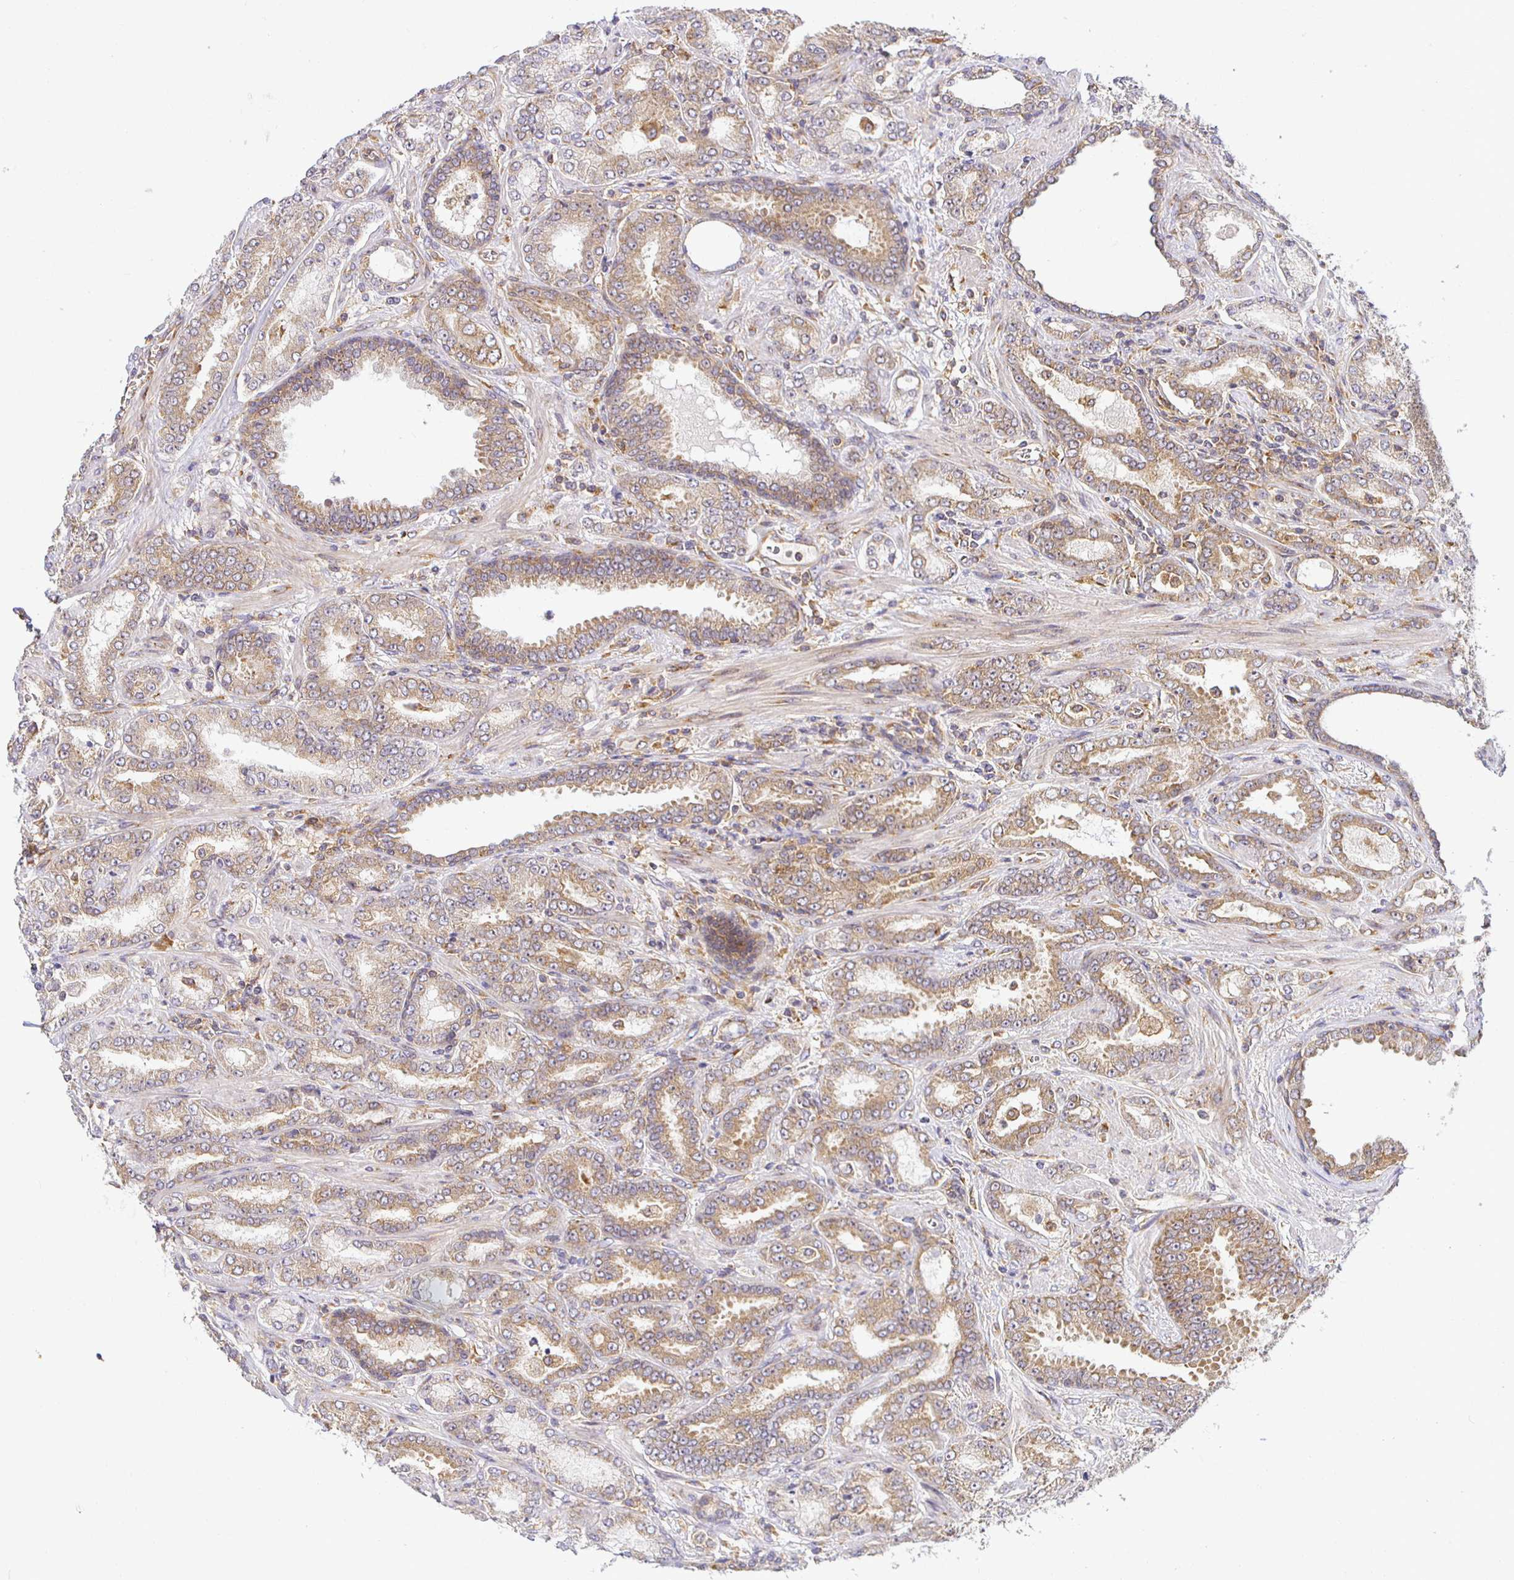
{"staining": {"intensity": "moderate", "quantity": ">75%", "location": "cytoplasmic/membranous"}, "tissue": "prostate cancer", "cell_type": "Tumor cells", "image_type": "cancer", "snomed": [{"axis": "morphology", "description": "Adenocarcinoma, High grade"}, {"axis": "topography", "description": "Prostate"}], "caption": "Prostate high-grade adenocarcinoma stained with a brown dye displays moderate cytoplasmic/membranous positive staining in approximately >75% of tumor cells.", "gene": "IRAK1", "patient": {"sex": "male", "age": 72}}